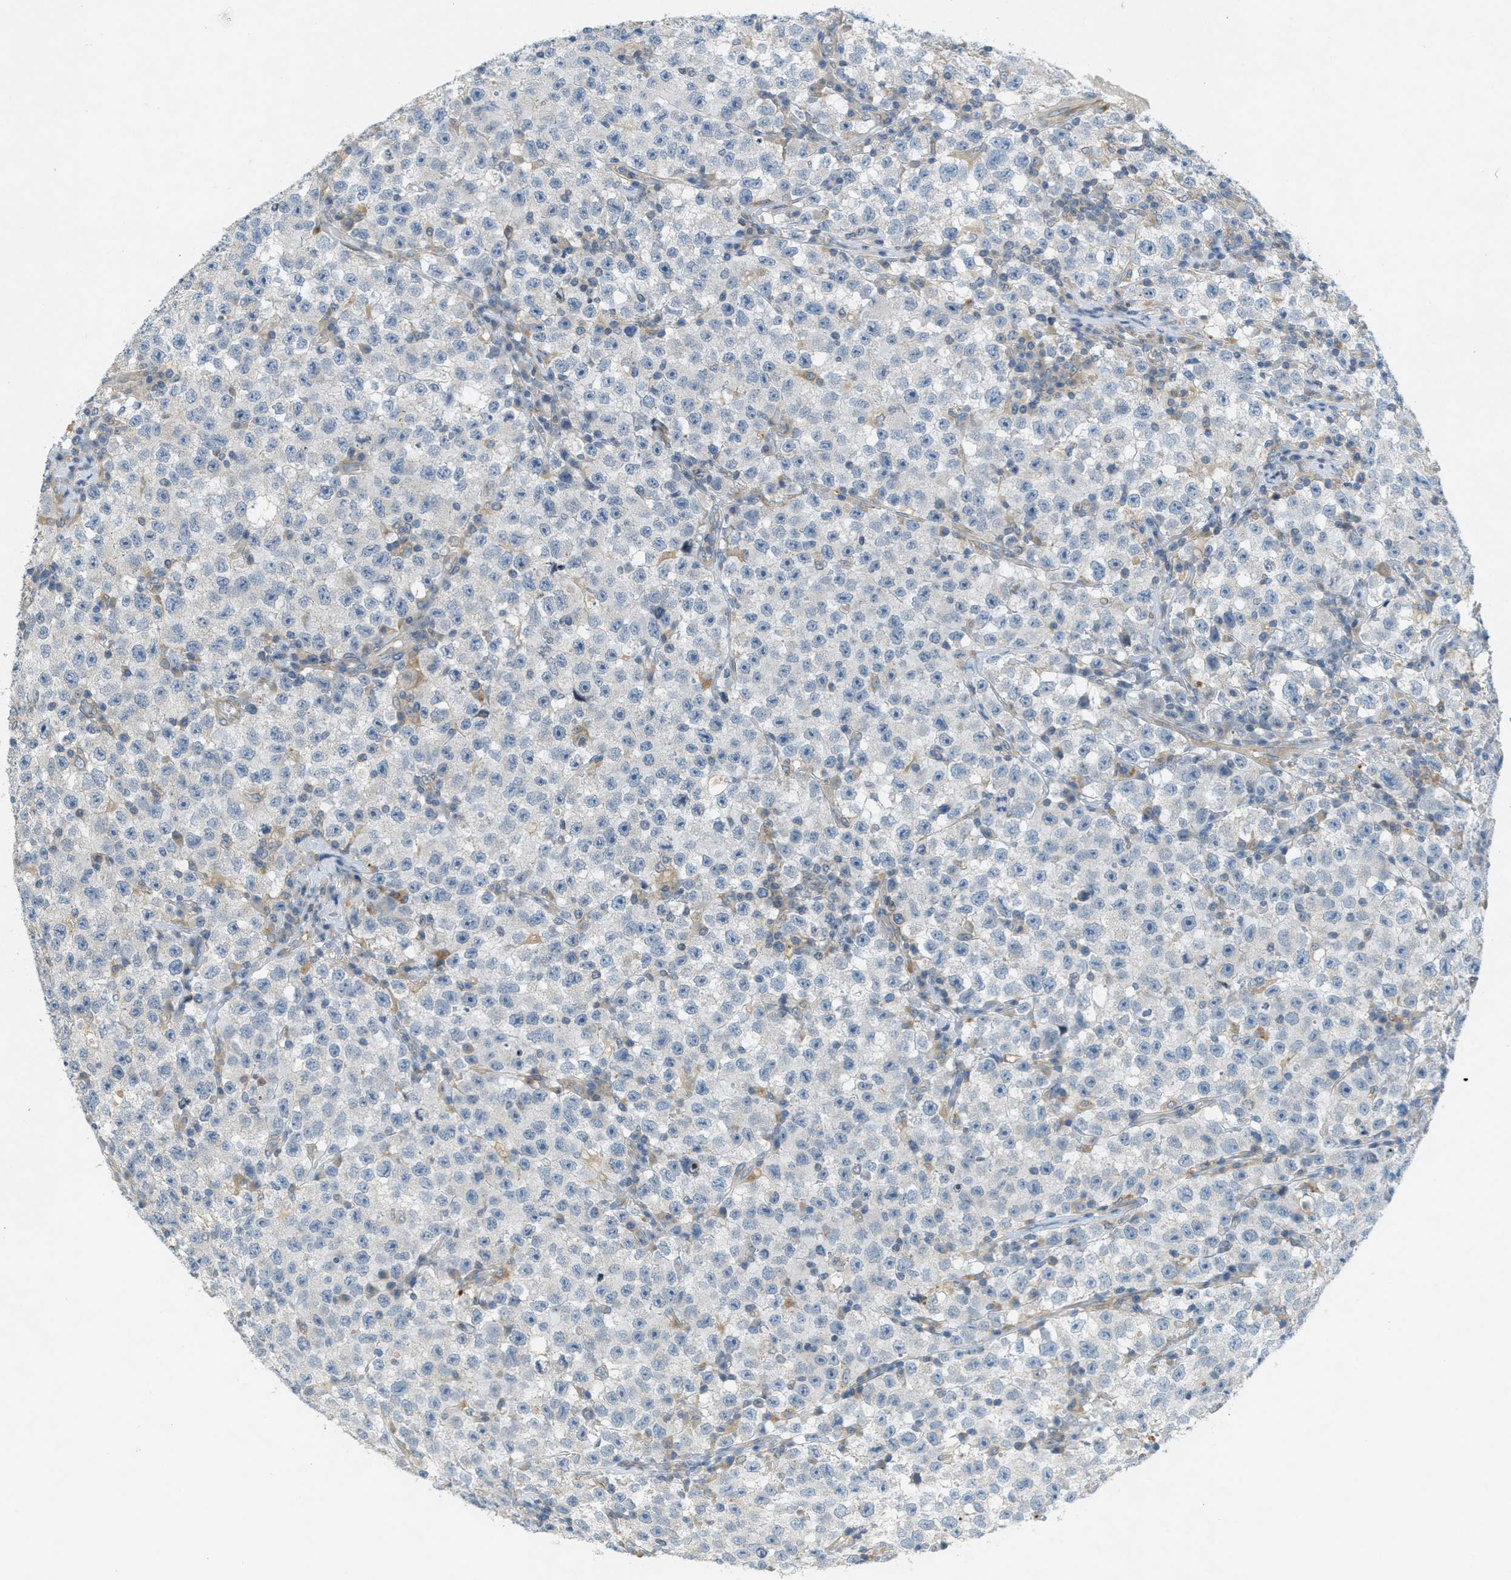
{"staining": {"intensity": "negative", "quantity": "none", "location": "none"}, "tissue": "testis cancer", "cell_type": "Tumor cells", "image_type": "cancer", "snomed": [{"axis": "morphology", "description": "Seminoma, NOS"}, {"axis": "topography", "description": "Testis"}], "caption": "Tumor cells are negative for protein expression in human seminoma (testis).", "gene": "SIGMAR1", "patient": {"sex": "male", "age": 22}}